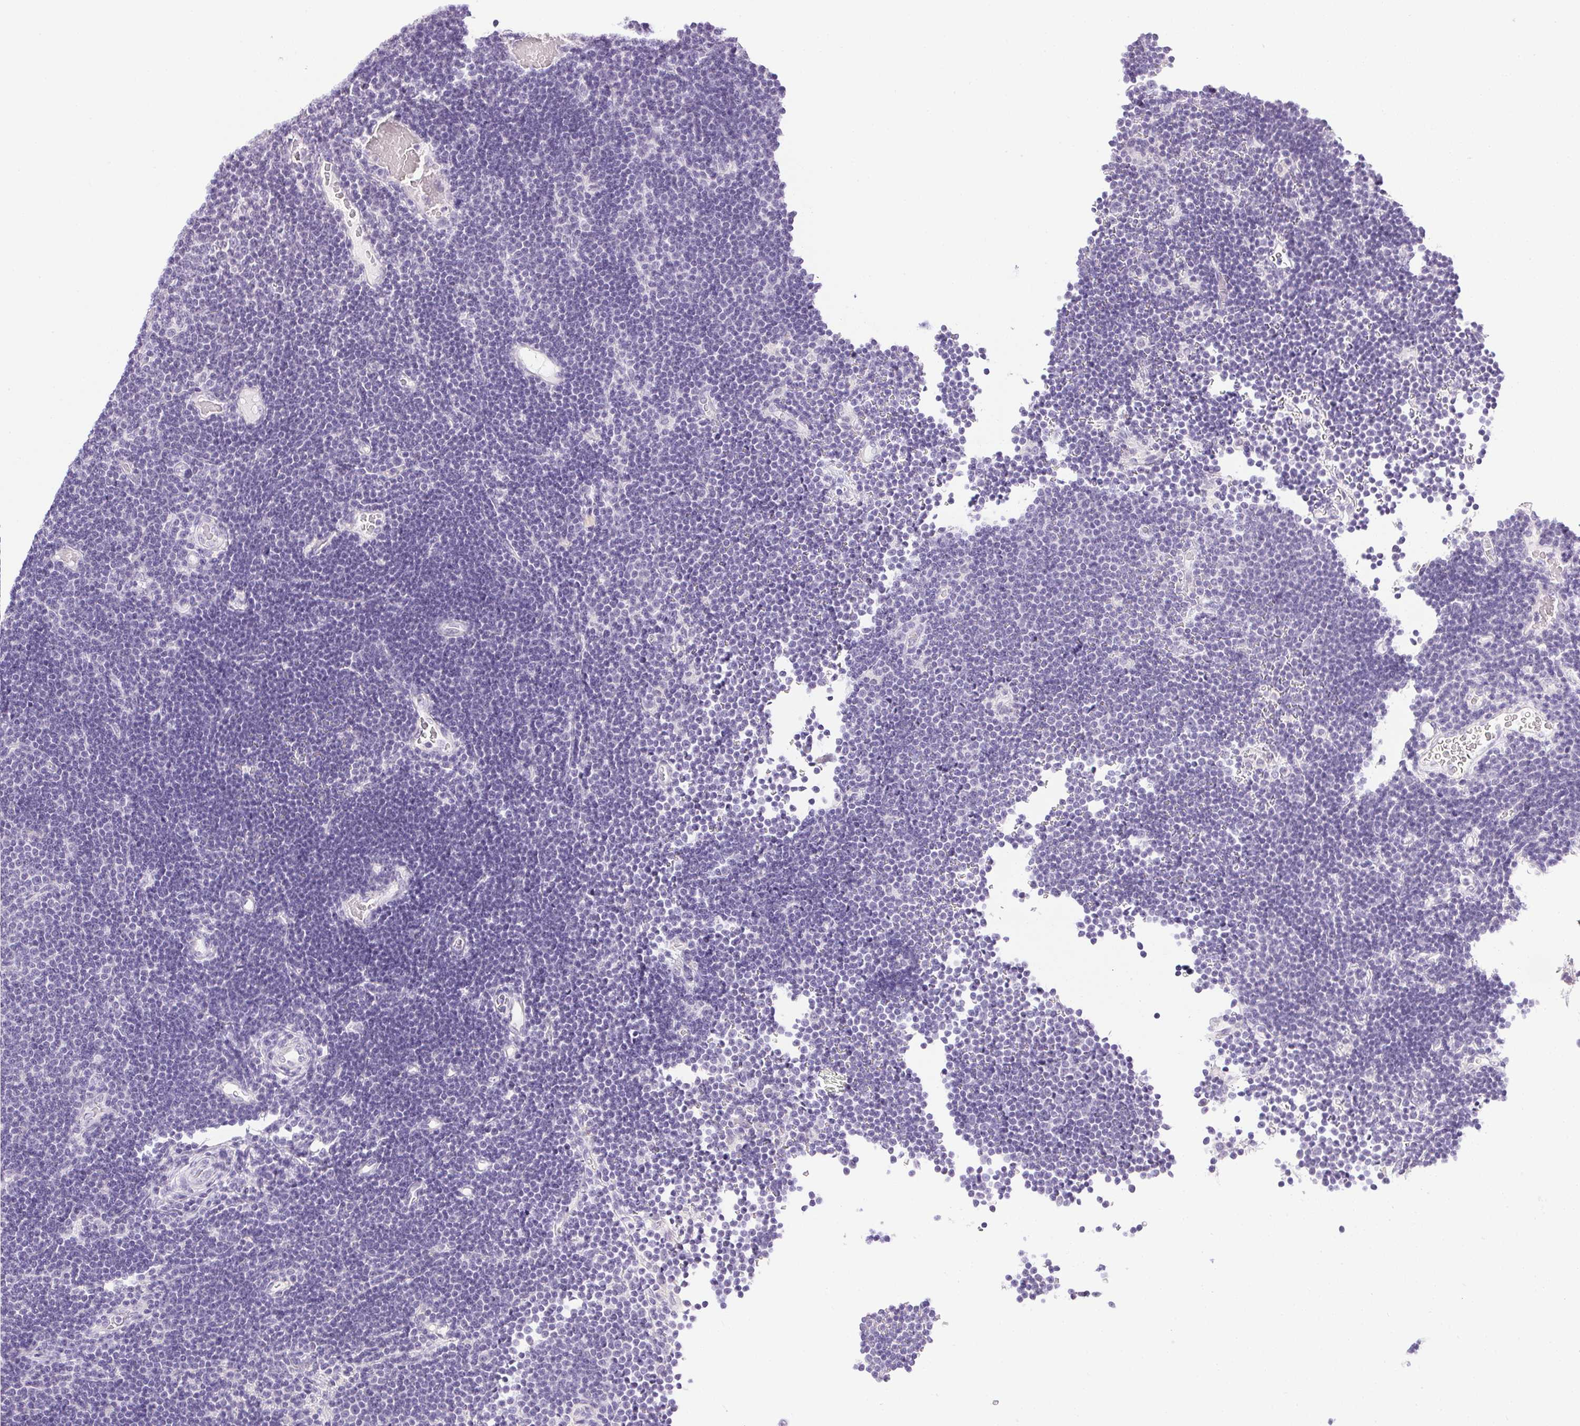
{"staining": {"intensity": "negative", "quantity": "none", "location": "none"}, "tissue": "lymphoma", "cell_type": "Tumor cells", "image_type": "cancer", "snomed": [{"axis": "morphology", "description": "Malignant lymphoma, non-Hodgkin's type, Low grade"}, {"axis": "topography", "description": "Brain"}], "caption": "Tumor cells are negative for protein expression in human lymphoma. (IHC, brightfield microscopy, high magnification).", "gene": "PRL", "patient": {"sex": "female", "age": 66}}